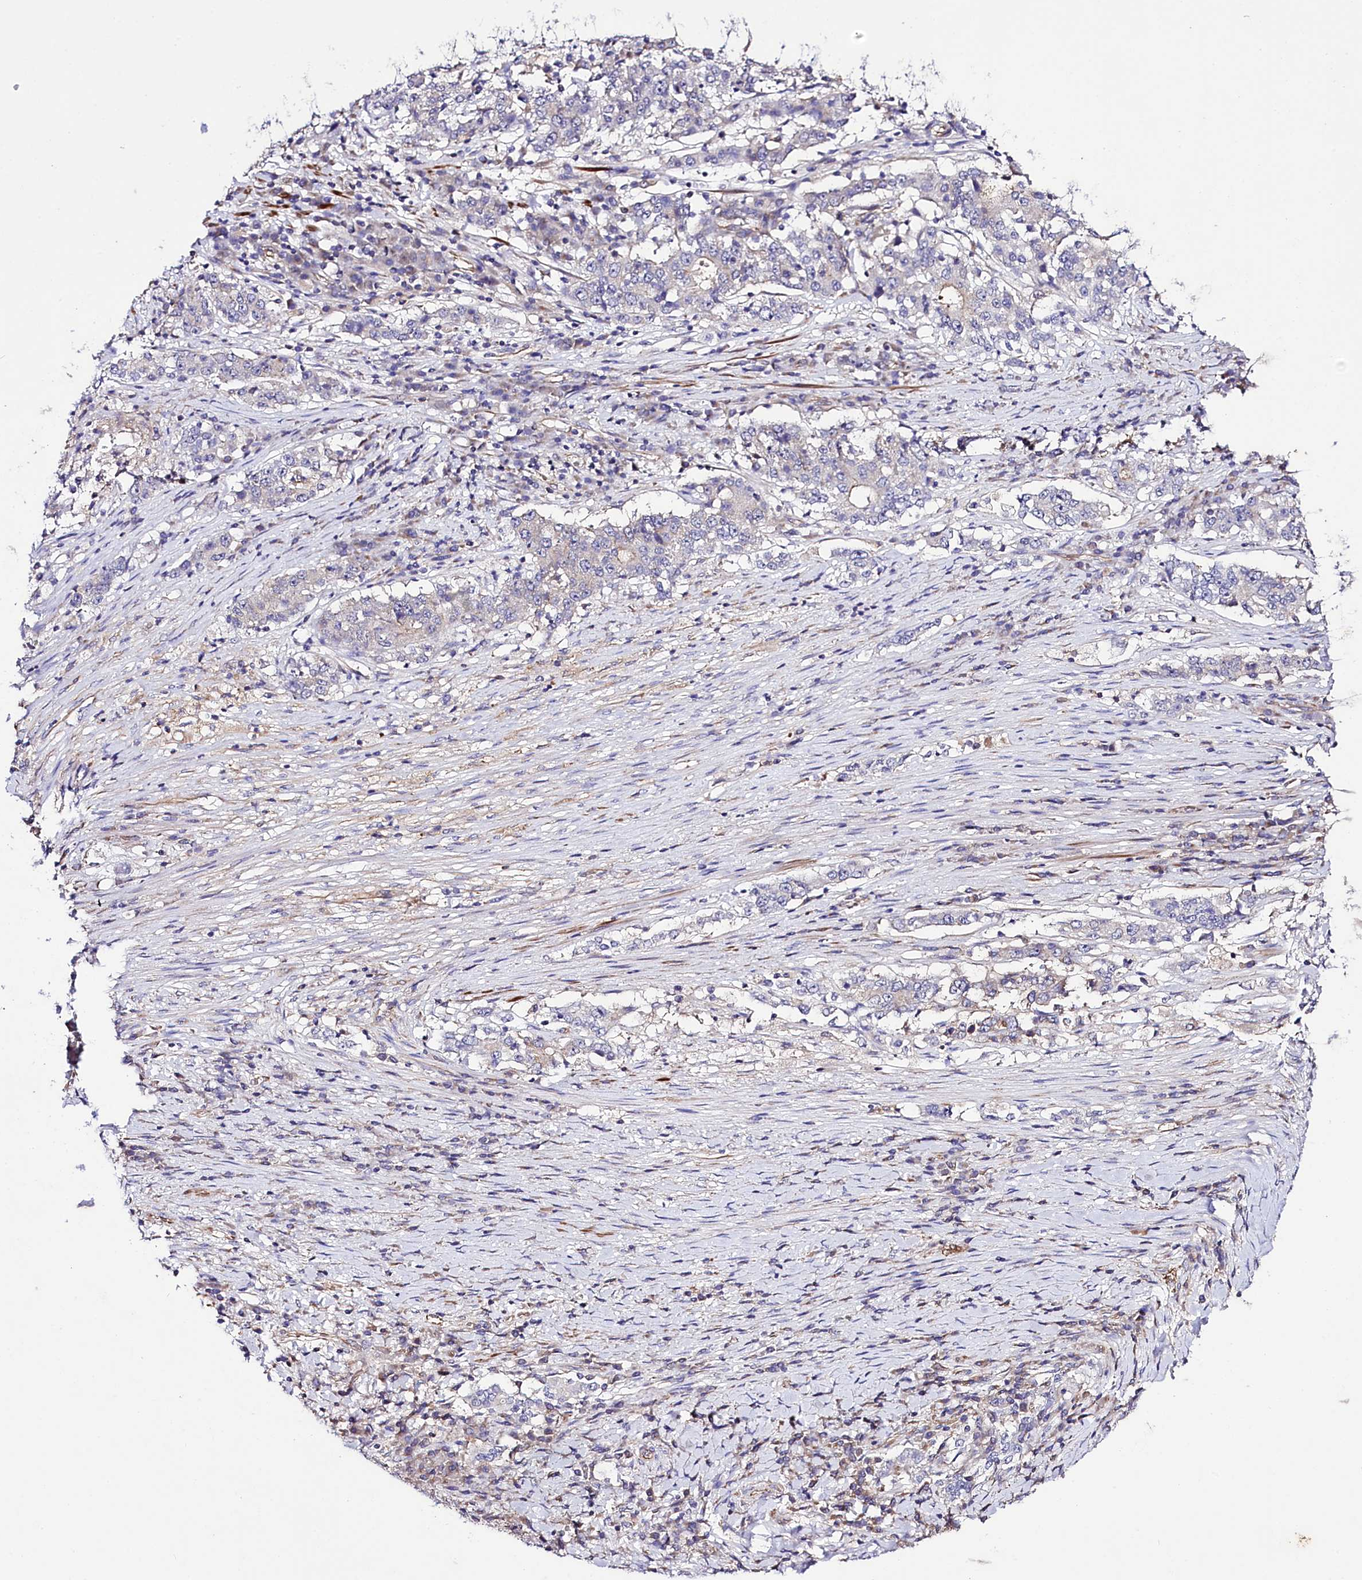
{"staining": {"intensity": "negative", "quantity": "none", "location": "none"}, "tissue": "stomach cancer", "cell_type": "Tumor cells", "image_type": "cancer", "snomed": [{"axis": "morphology", "description": "Adenocarcinoma, NOS"}, {"axis": "topography", "description": "Stomach"}], "caption": "An immunohistochemistry image of stomach adenocarcinoma is shown. There is no staining in tumor cells of stomach adenocarcinoma. The staining is performed using DAB brown chromogen with nuclei counter-stained in using hematoxylin.", "gene": "SLC7A1", "patient": {"sex": "male", "age": 59}}